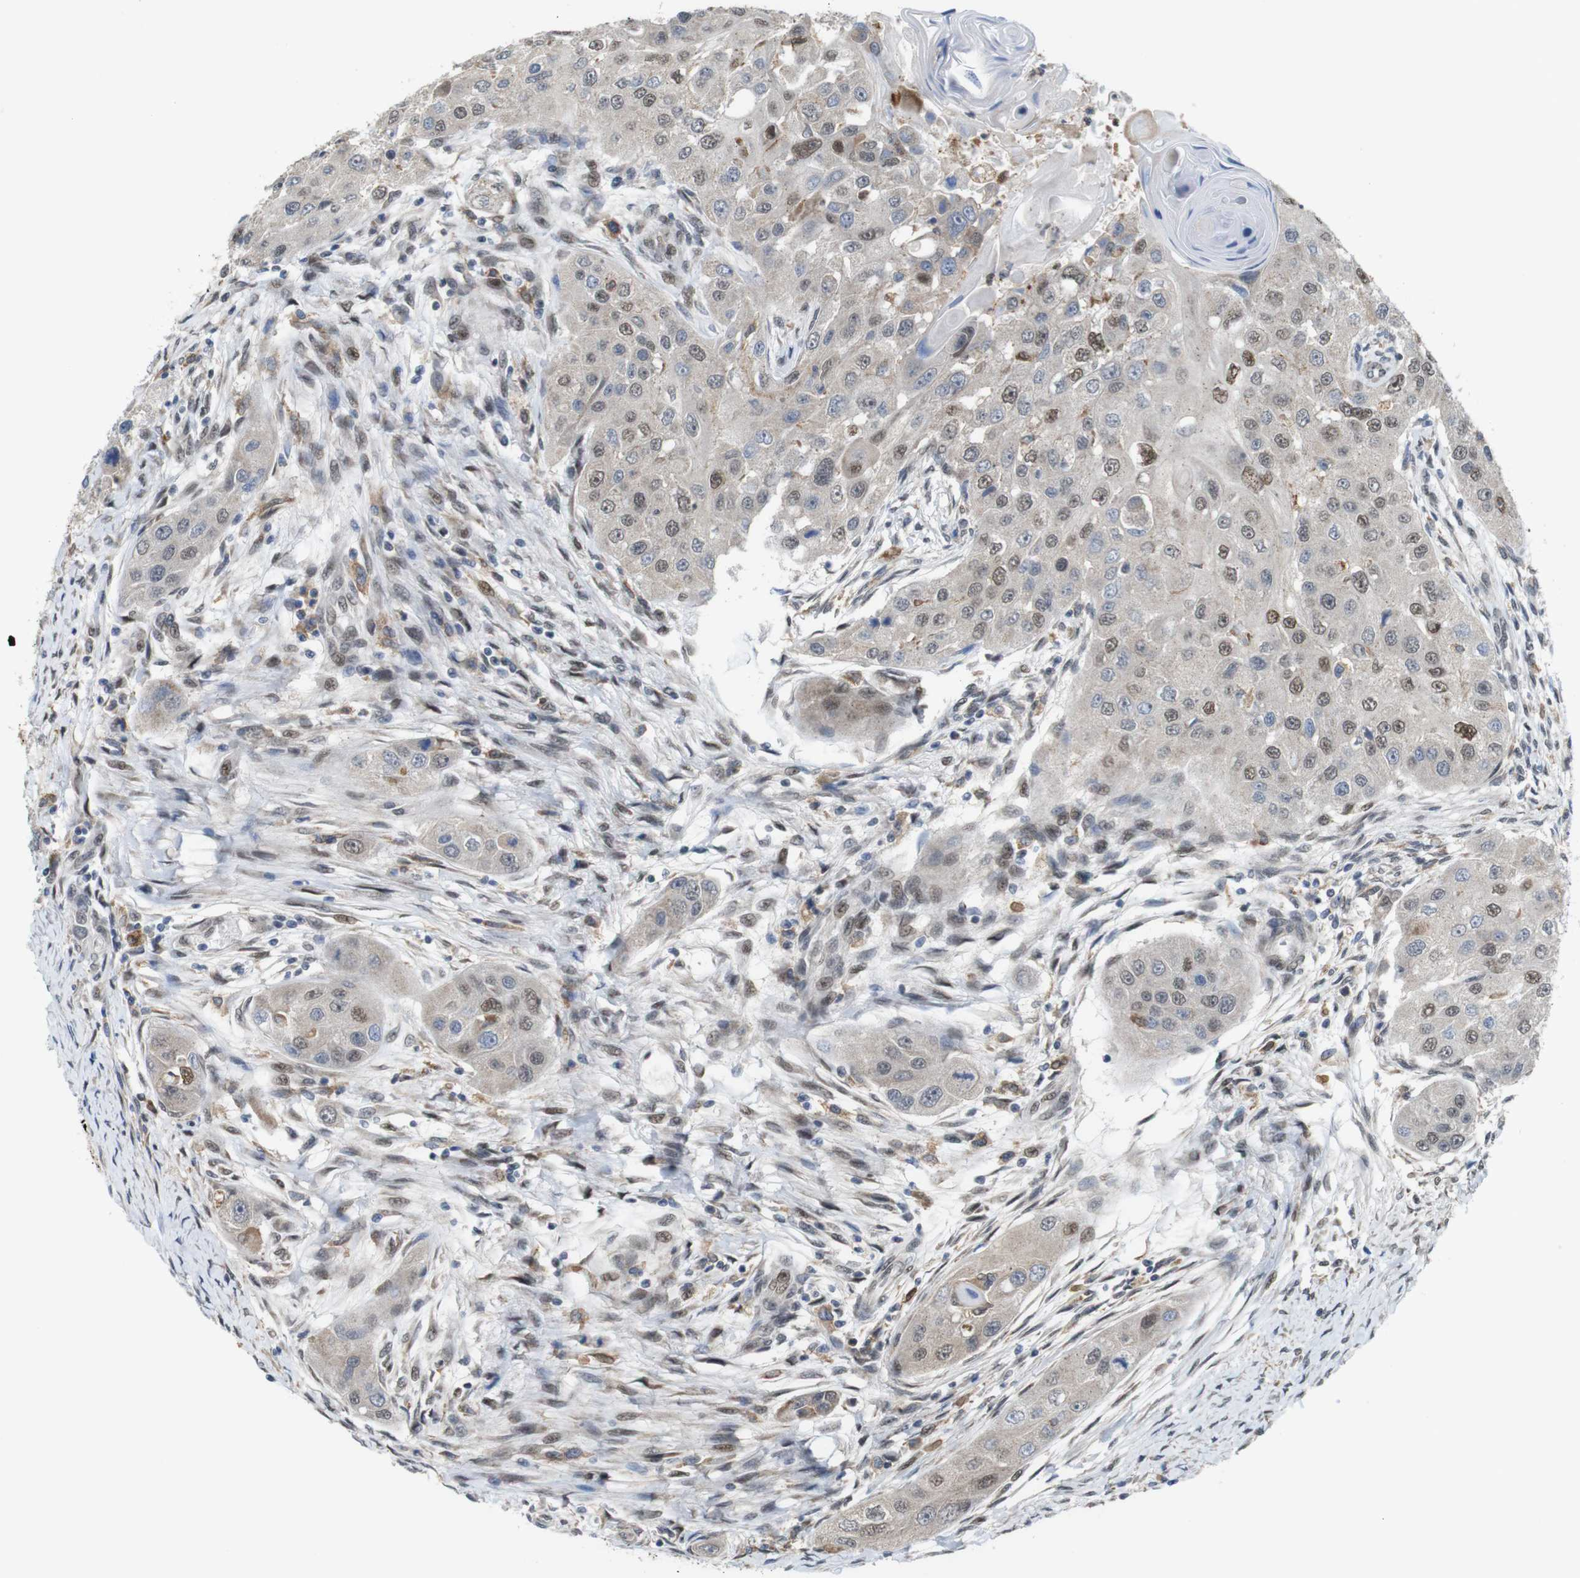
{"staining": {"intensity": "strong", "quantity": "<25%", "location": "cytoplasmic/membranous,nuclear"}, "tissue": "head and neck cancer", "cell_type": "Tumor cells", "image_type": "cancer", "snomed": [{"axis": "morphology", "description": "Normal tissue, NOS"}, {"axis": "morphology", "description": "Squamous cell carcinoma, NOS"}, {"axis": "topography", "description": "Skeletal muscle"}, {"axis": "topography", "description": "Head-Neck"}], "caption": "Head and neck squamous cell carcinoma tissue exhibits strong cytoplasmic/membranous and nuclear staining in about <25% of tumor cells The staining was performed using DAB (3,3'-diaminobenzidine), with brown indicating positive protein expression. Nuclei are stained blue with hematoxylin.", "gene": "PNMA8A", "patient": {"sex": "male", "age": 51}}